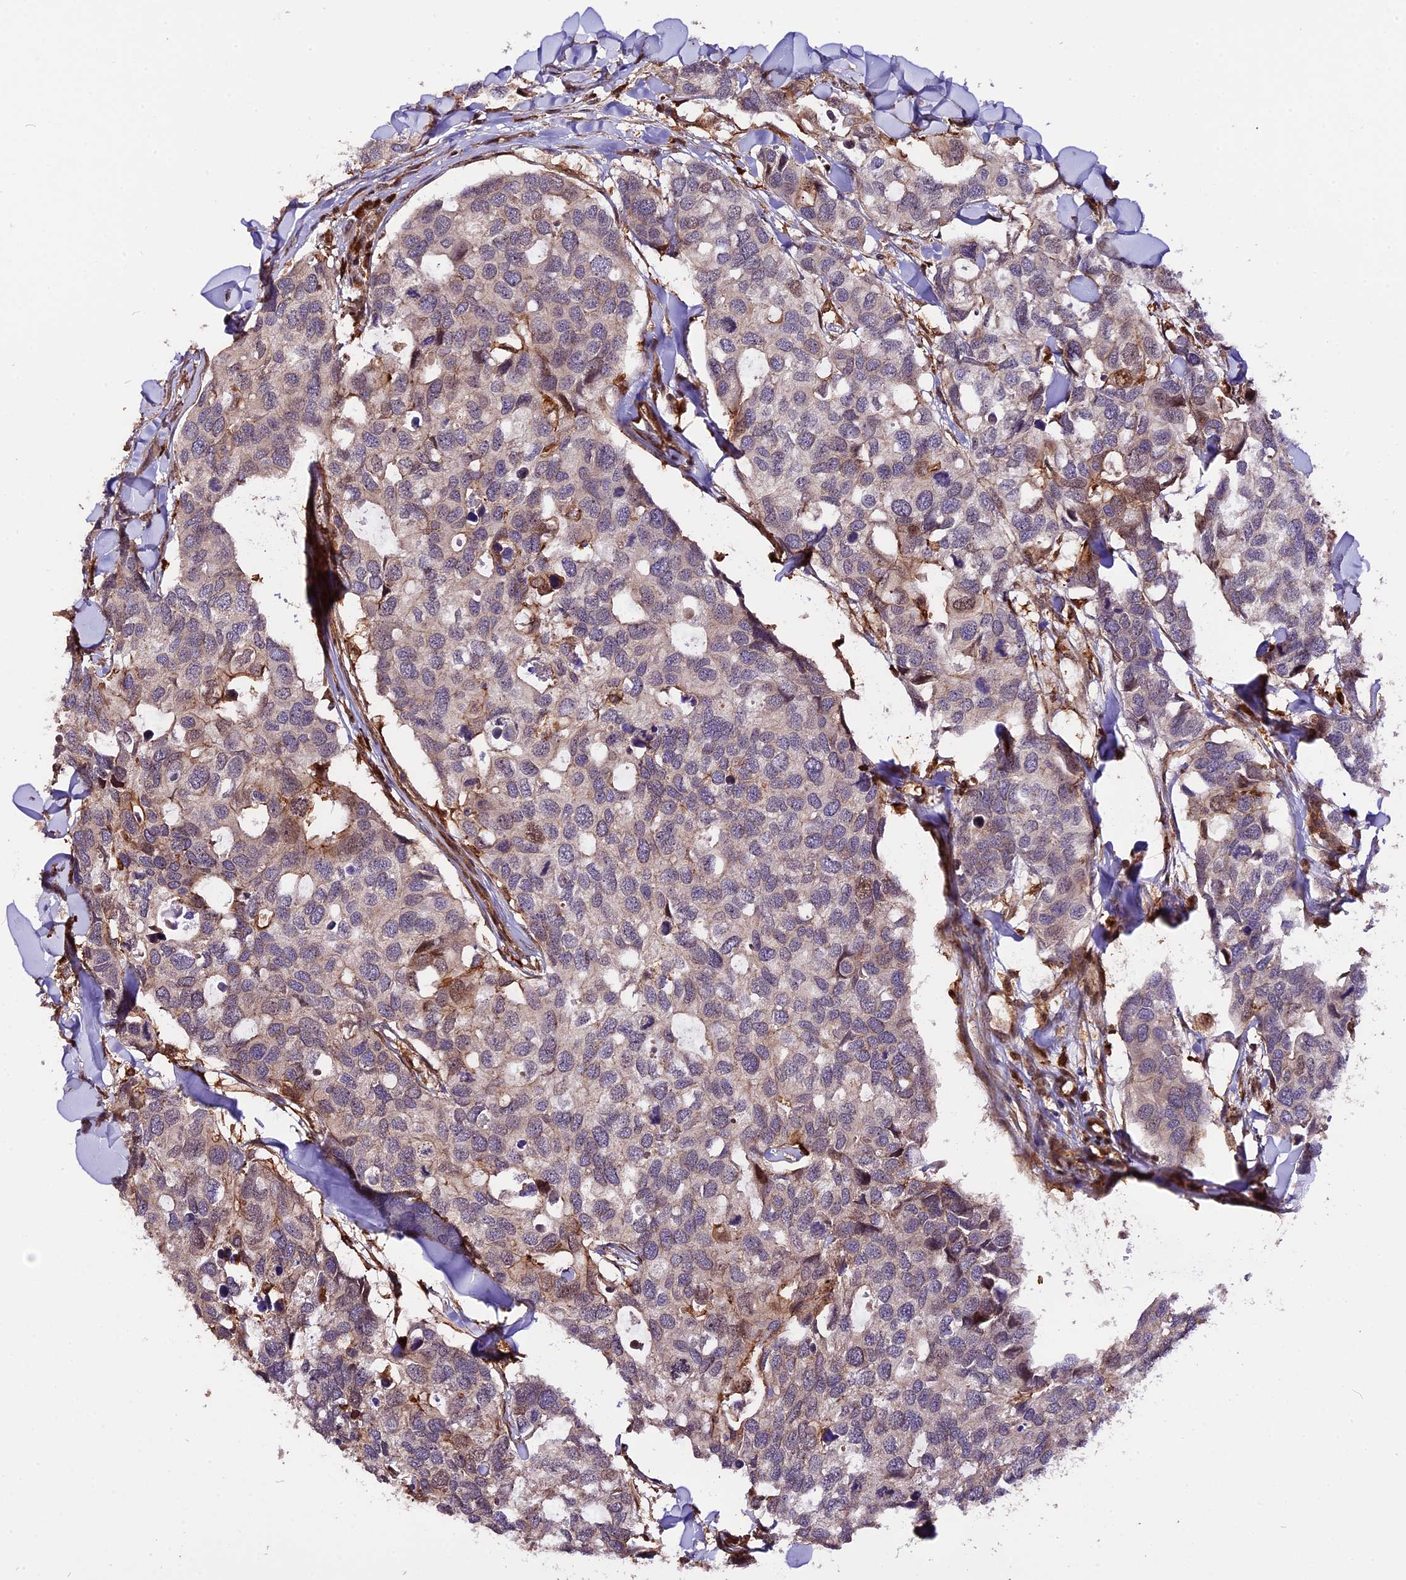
{"staining": {"intensity": "weak", "quantity": "<25%", "location": "cytoplasmic/membranous"}, "tissue": "breast cancer", "cell_type": "Tumor cells", "image_type": "cancer", "snomed": [{"axis": "morphology", "description": "Duct carcinoma"}, {"axis": "topography", "description": "Breast"}], "caption": "Tumor cells are negative for protein expression in human breast cancer.", "gene": "HERPUD1", "patient": {"sex": "female", "age": 83}}